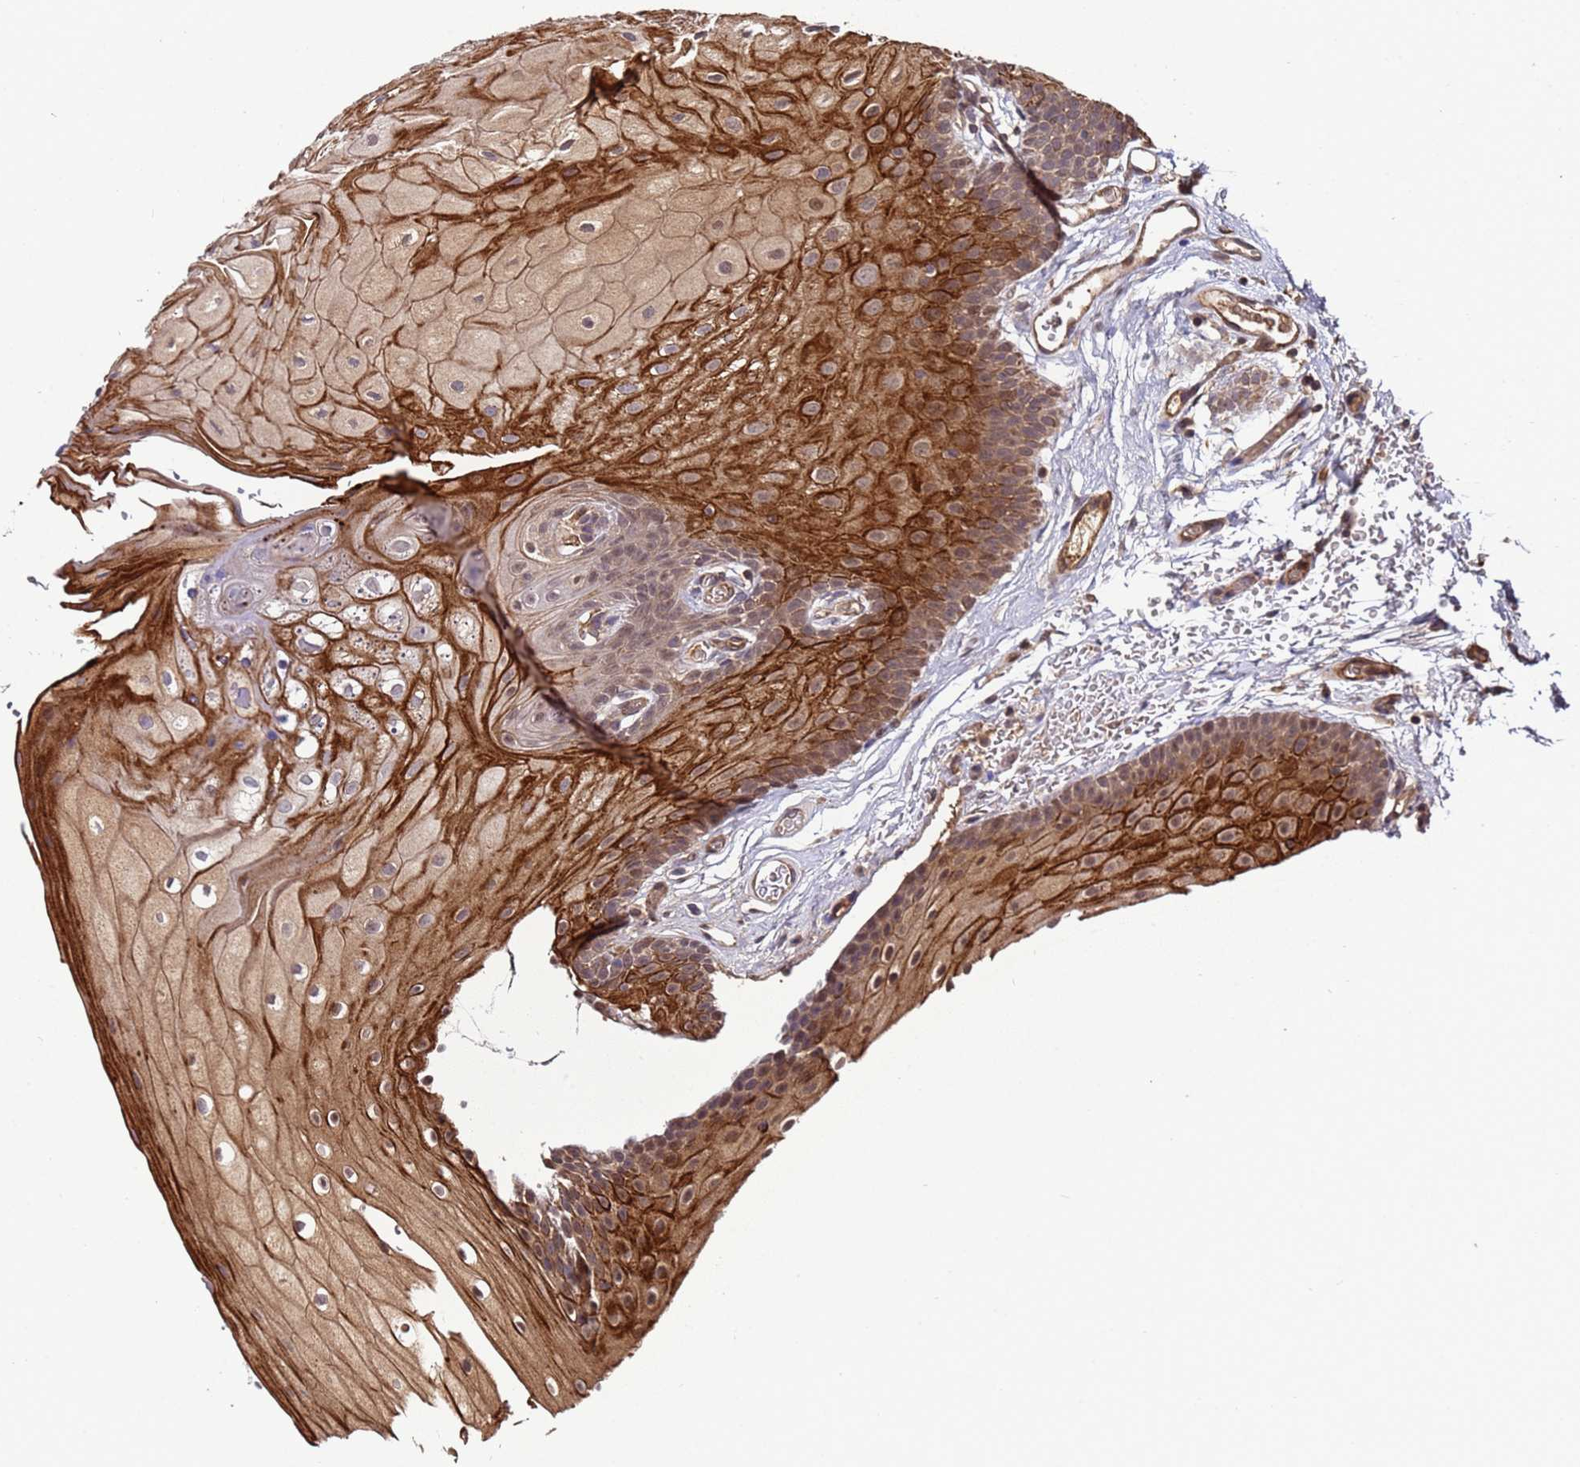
{"staining": {"intensity": "strong", "quantity": ">75%", "location": "cytoplasmic/membranous,nuclear"}, "tissue": "oral mucosa", "cell_type": "Squamous epithelial cells", "image_type": "normal", "snomed": [{"axis": "morphology", "description": "Normal tissue, NOS"}, {"axis": "morphology", "description": "Squamous cell carcinoma, NOS"}, {"axis": "topography", "description": "Oral tissue"}, {"axis": "topography", "description": "Head-Neck"}], "caption": "The immunohistochemical stain highlights strong cytoplasmic/membranous,nuclear positivity in squamous epithelial cells of unremarkable oral mucosa. Using DAB (3,3'-diaminobenzidine) (brown) and hematoxylin (blue) stains, captured at high magnification using brightfield microscopy.", "gene": "GSTCD", "patient": {"sex": "female", "age": 81}}